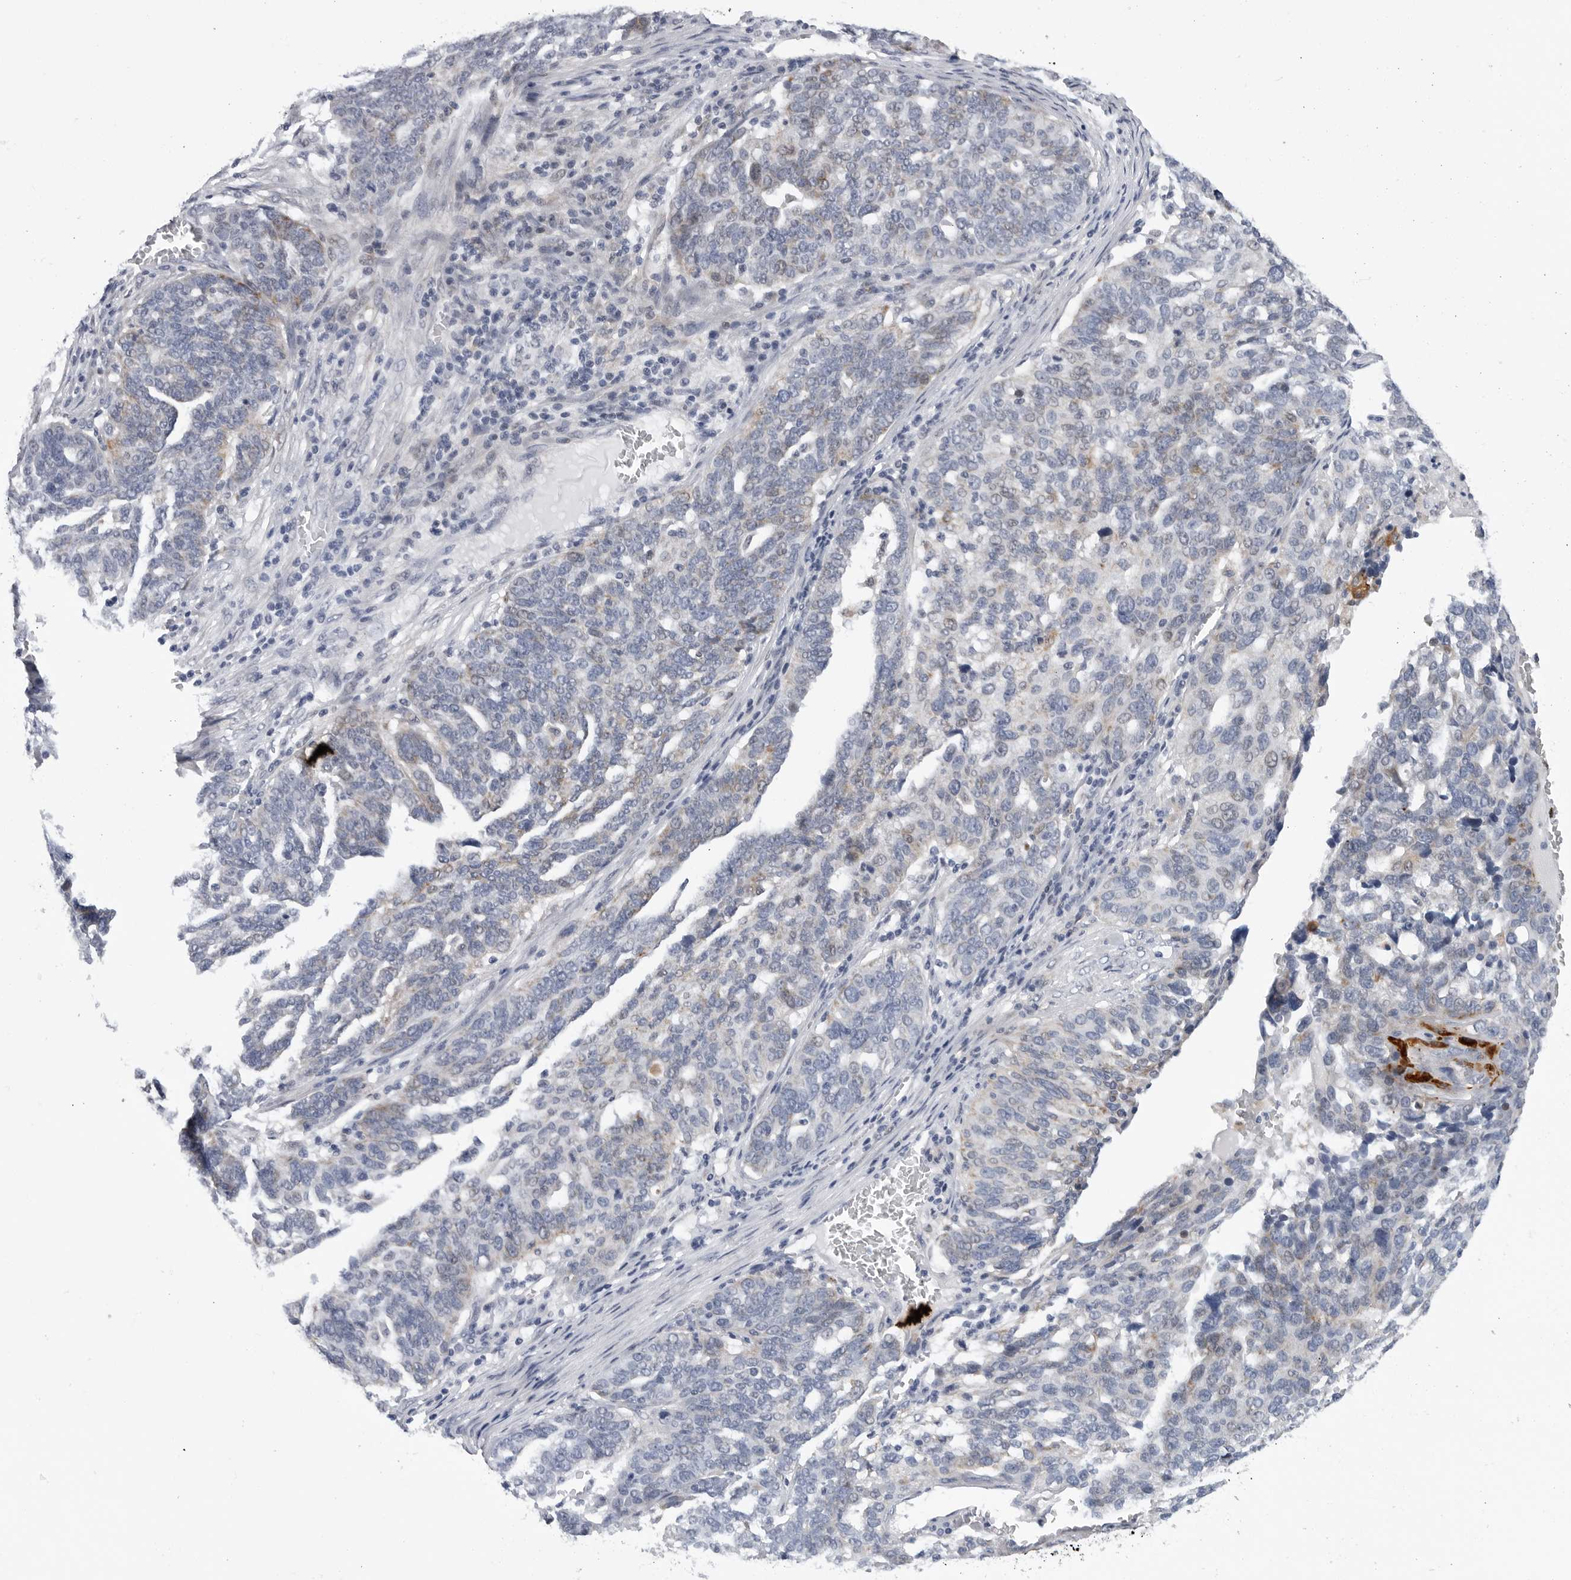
{"staining": {"intensity": "moderate", "quantity": "<25%", "location": "cytoplasmic/membranous"}, "tissue": "ovarian cancer", "cell_type": "Tumor cells", "image_type": "cancer", "snomed": [{"axis": "morphology", "description": "Cystadenocarcinoma, serous, NOS"}, {"axis": "topography", "description": "Ovary"}], "caption": "Ovarian cancer (serous cystadenocarcinoma) stained with immunohistochemistry (IHC) demonstrates moderate cytoplasmic/membranous staining in approximately <25% of tumor cells. The staining was performed using DAB, with brown indicating positive protein expression. Nuclei are stained blue with hematoxylin.", "gene": "CDK20", "patient": {"sex": "female", "age": 59}}